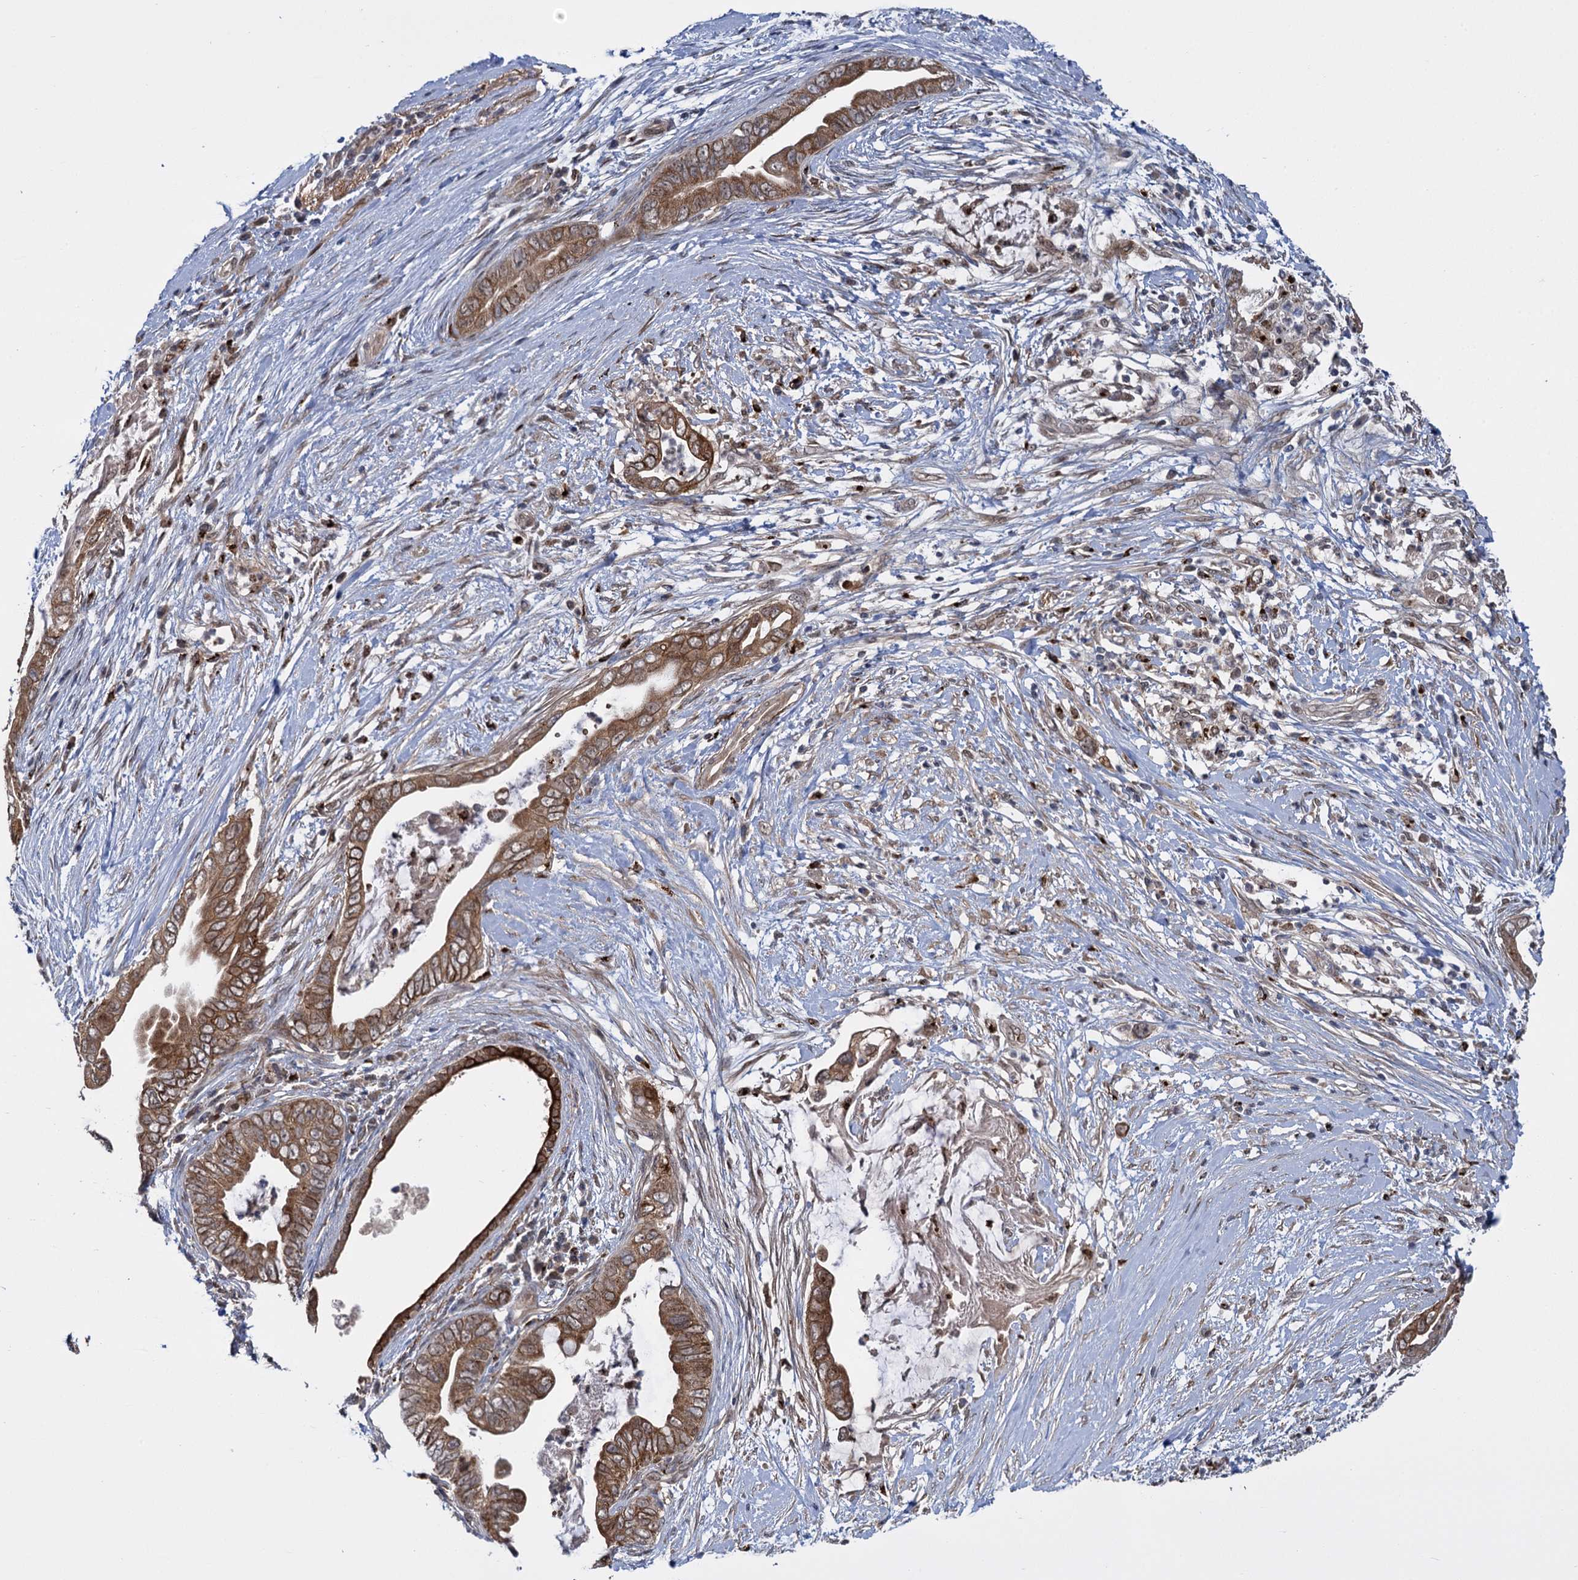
{"staining": {"intensity": "moderate", "quantity": ">75%", "location": "cytoplasmic/membranous"}, "tissue": "pancreatic cancer", "cell_type": "Tumor cells", "image_type": "cancer", "snomed": [{"axis": "morphology", "description": "Adenocarcinoma, NOS"}, {"axis": "topography", "description": "Pancreas"}], "caption": "Protein staining of pancreatic adenocarcinoma tissue shows moderate cytoplasmic/membranous expression in approximately >75% of tumor cells.", "gene": "GAL3ST4", "patient": {"sex": "male", "age": 75}}